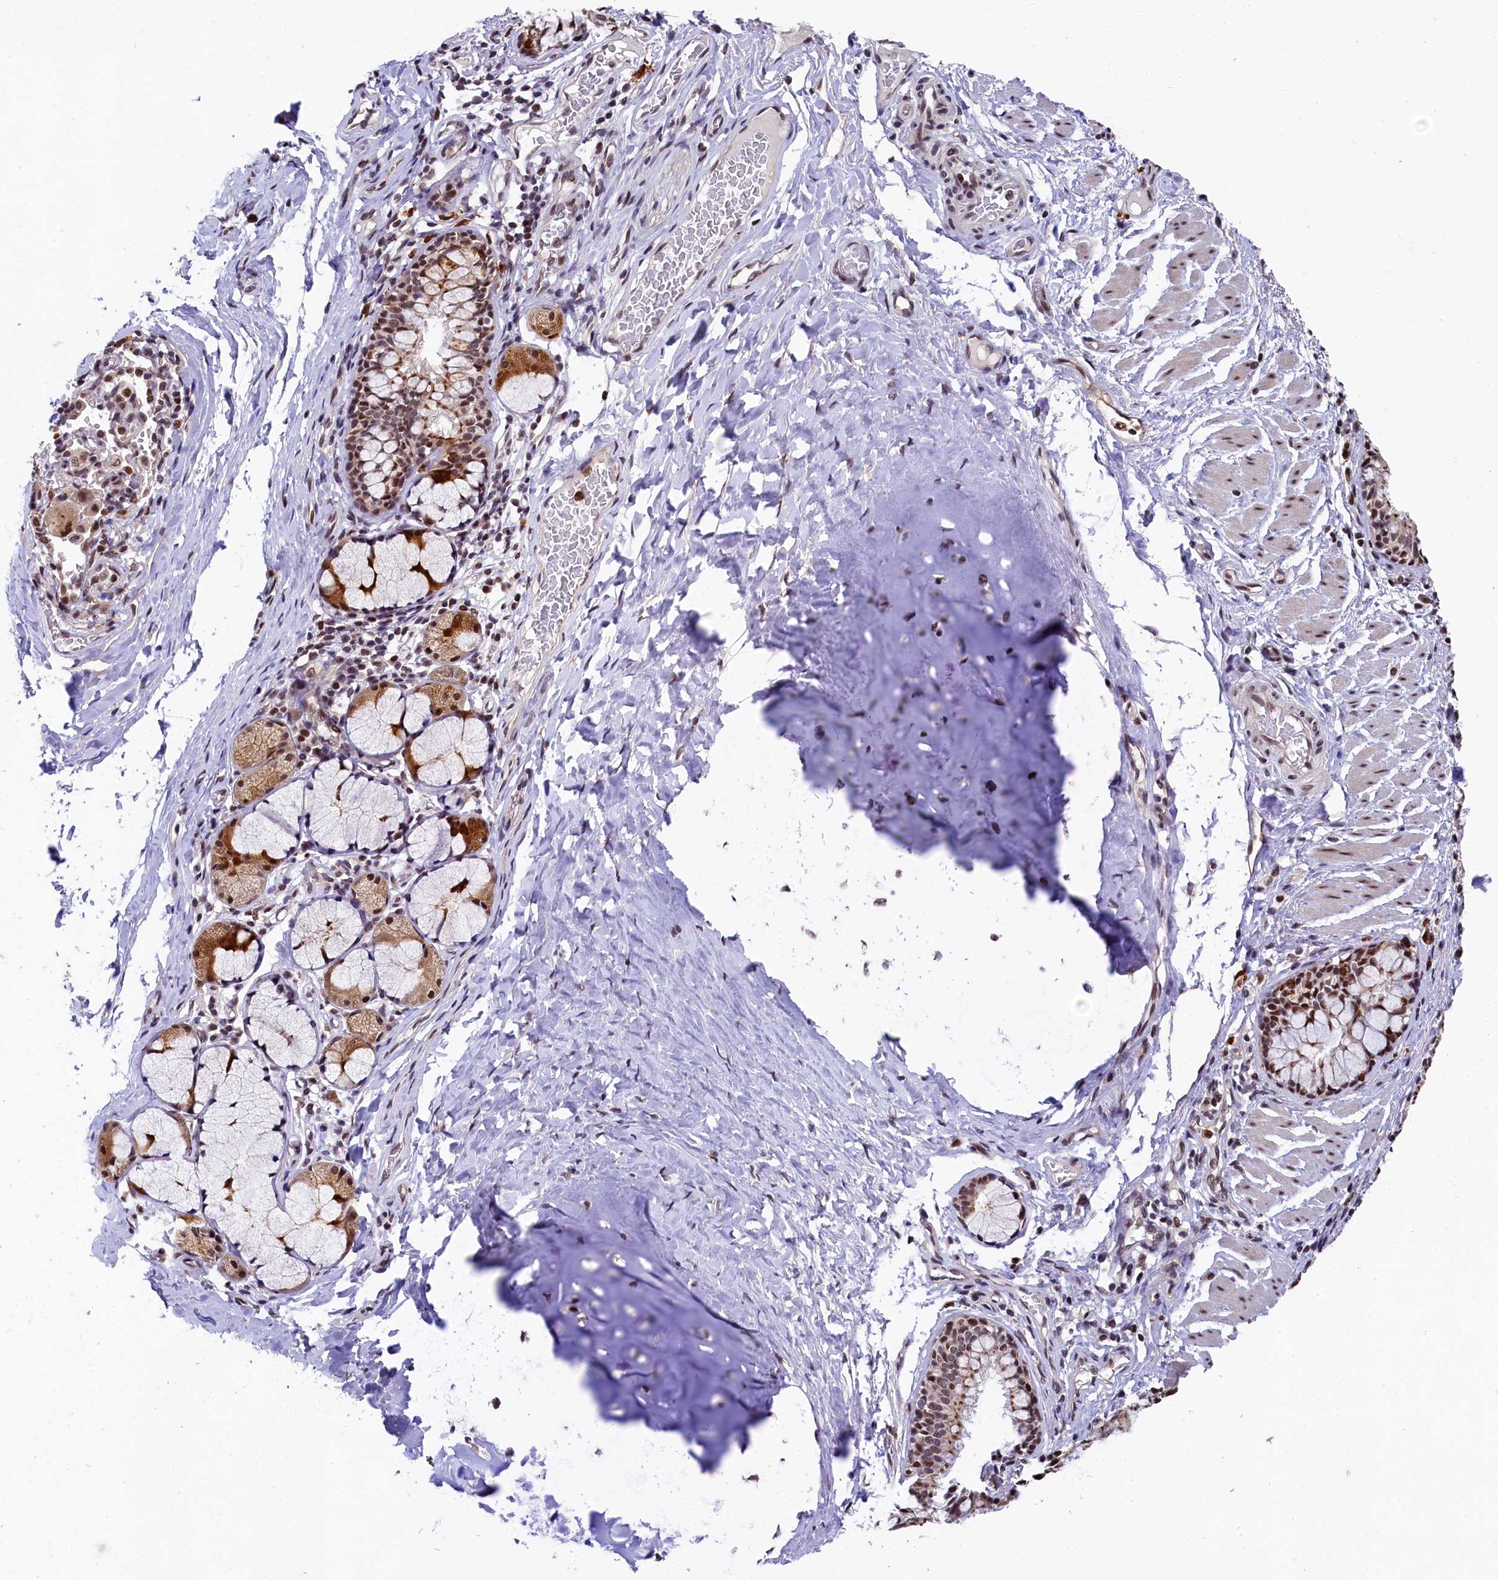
{"staining": {"intensity": "moderate", "quantity": ">75%", "location": "cytoplasmic/membranous,nuclear"}, "tissue": "bronchus", "cell_type": "Respiratory epithelial cells", "image_type": "normal", "snomed": [{"axis": "morphology", "description": "Normal tissue, NOS"}, {"axis": "topography", "description": "Cartilage tissue"}, {"axis": "topography", "description": "Bronchus"}], "caption": "Immunohistochemistry micrograph of benign human bronchus stained for a protein (brown), which reveals medium levels of moderate cytoplasmic/membranous,nuclear staining in approximately >75% of respiratory epithelial cells.", "gene": "ADIG", "patient": {"sex": "female", "age": 36}}